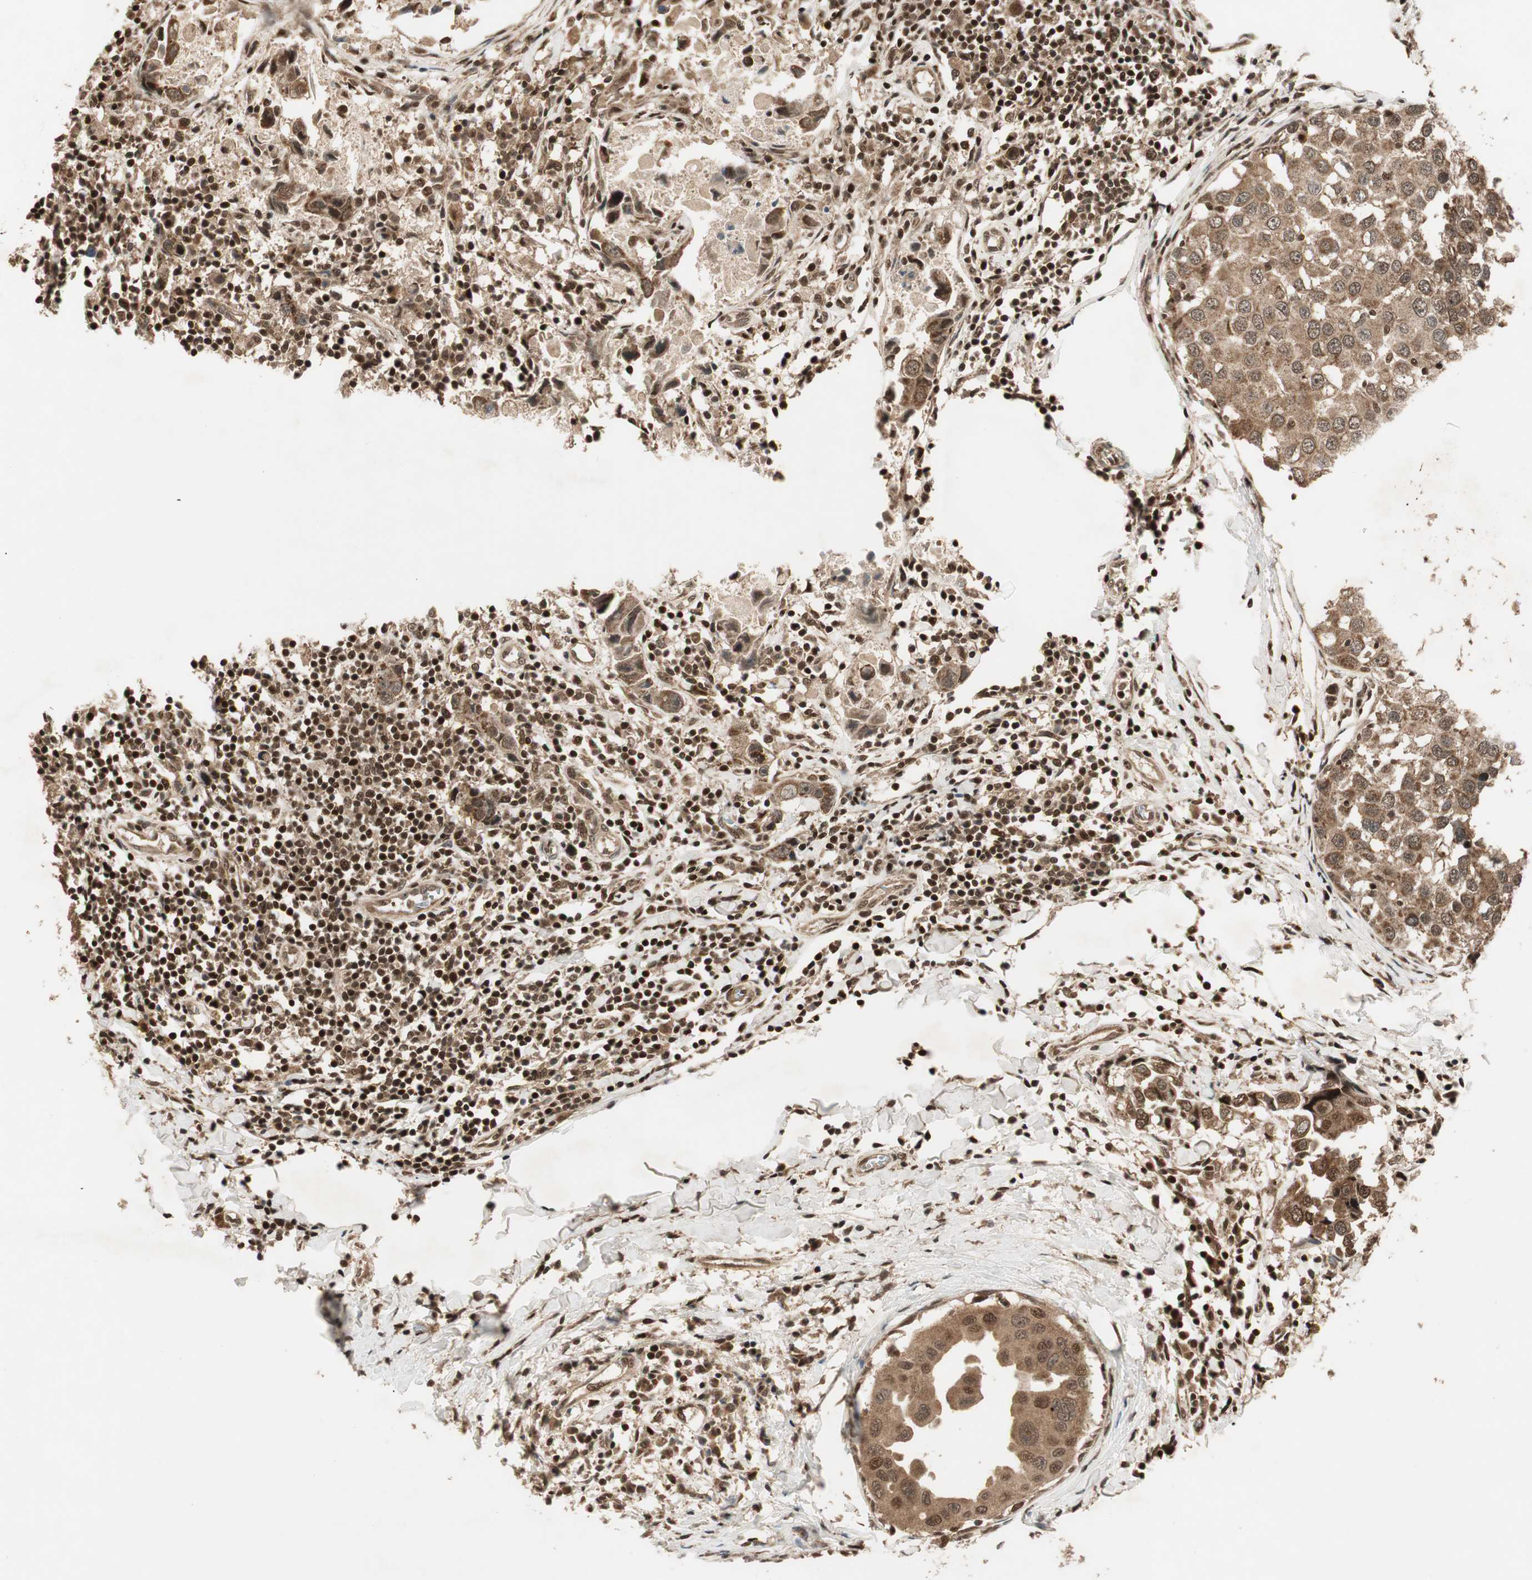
{"staining": {"intensity": "moderate", "quantity": ">75%", "location": "cytoplasmic/membranous,nuclear"}, "tissue": "breast cancer", "cell_type": "Tumor cells", "image_type": "cancer", "snomed": [{"axis": "morphology", "description": "Duct carcinoma"}, {"axis": "topography", "description": "Breast"}], "caption": "Immunohistochemistry (IHC) (DAB (3,3'-diaminobenzidine)) staining of breast cancer (intraductal carcinoma) reveals moderate cytoplasmic/membranous and nuclear protein expression in about >75% of tumor cells. The protein of interest is stained brown, and the nuclei are stained in blue (DAB (3,3'-diaminobenzidine) IHC with brightfield microscopy, high magnification).", "gene": "RPA3", "patient": {"sex": "female", "age": 27}}